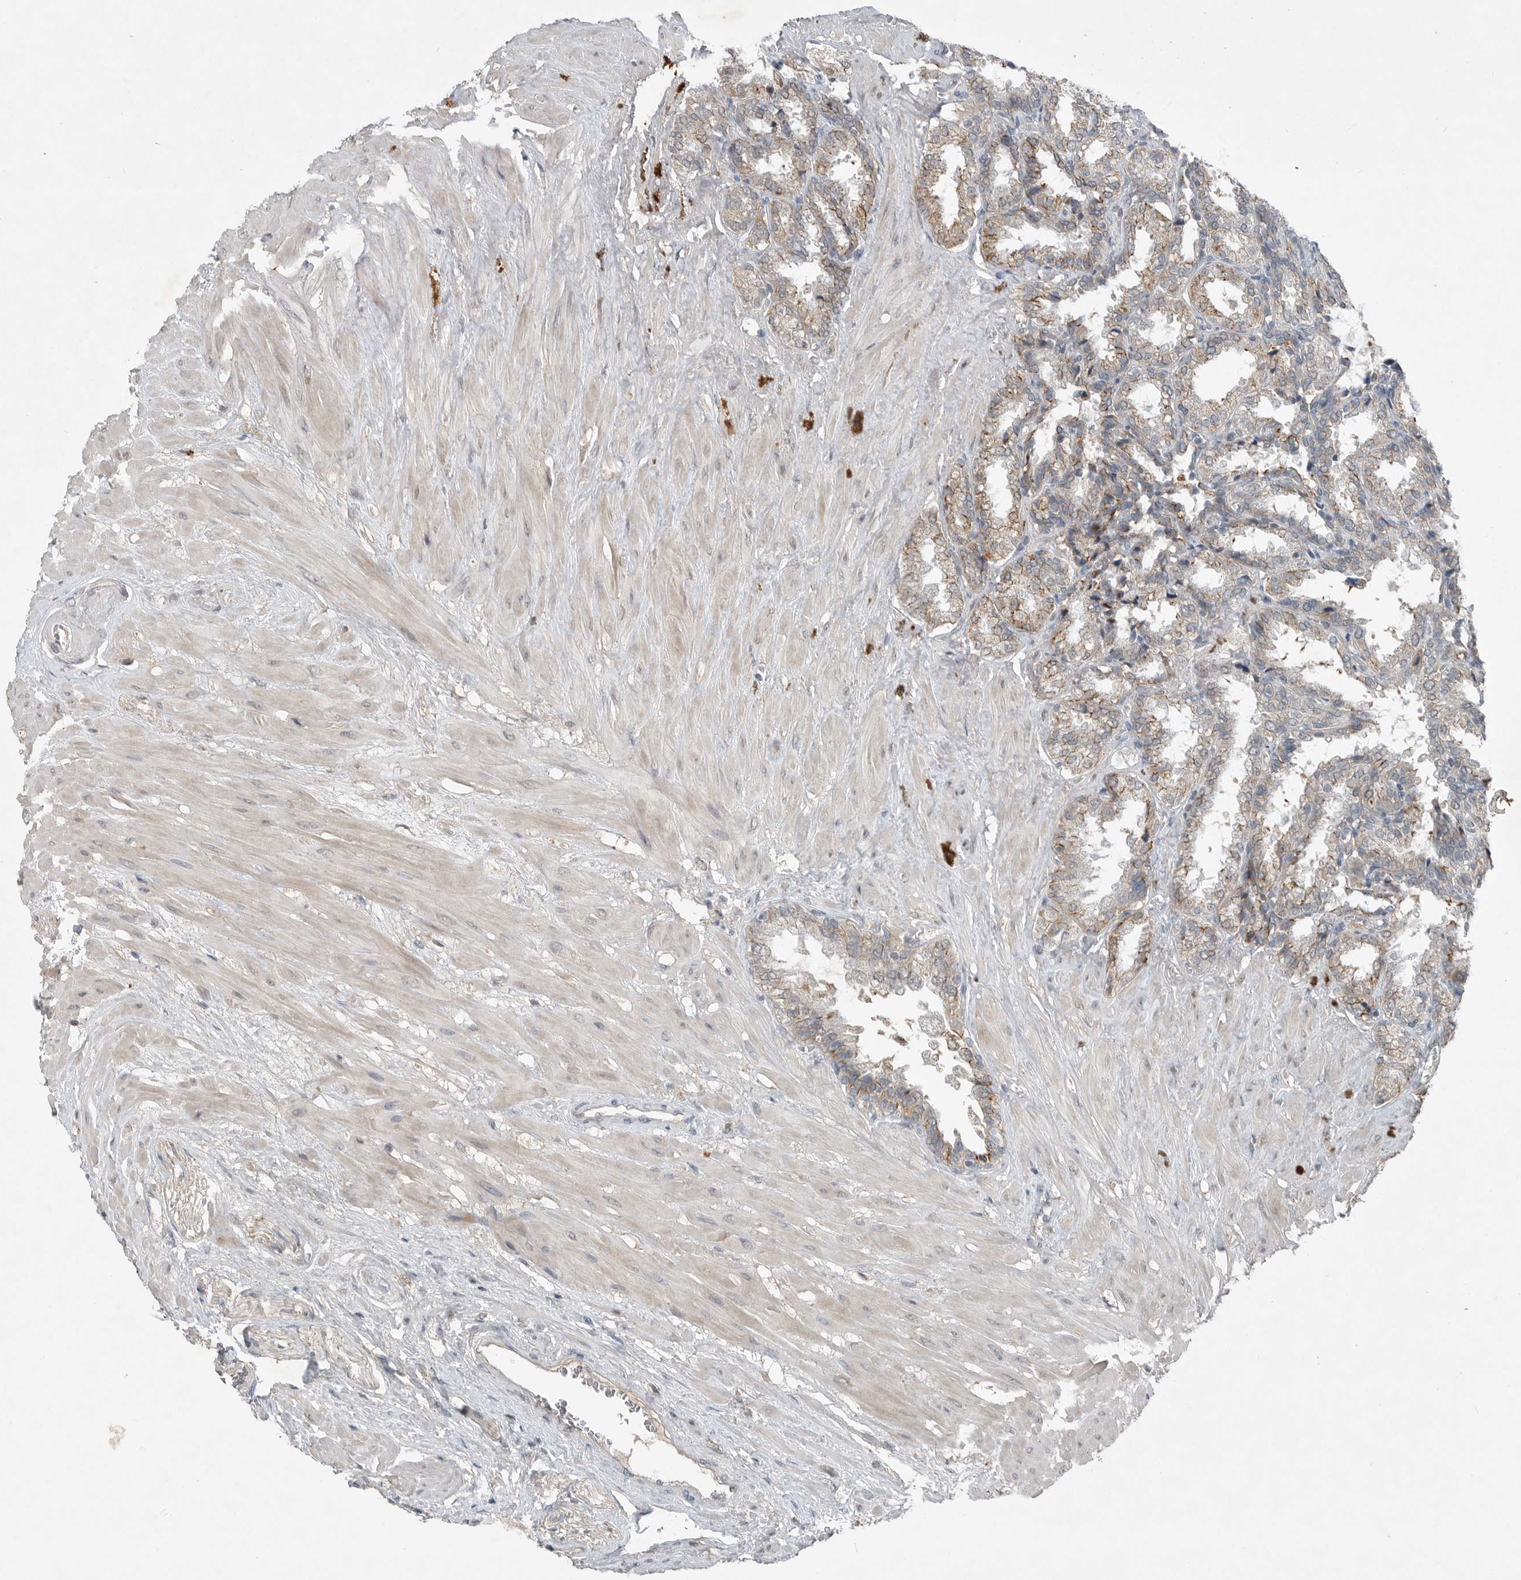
{"staining": {"intensity": "moderate", "quantity": ">75%", "location": "cytoplasmic/membranous"}, "tissue": "seminal vesicle", "cell_type": "Glandular cells", "image_type": "normal", "snomed": [{"axis": "morphology", "description": "Normal tissue, NOS"}, {"axis": "topography", "description": "Seminal veicle"}], "caption": "The immunohistochemical stain highlights moderate cytoplasmic/membranous staining in glandular cells of normal seminal vesicle. (Brightfield microscopy of DAB IHC at high magnification).", "gene": "MFAP3L", "patient": {"sex": "male", "age": 46}}